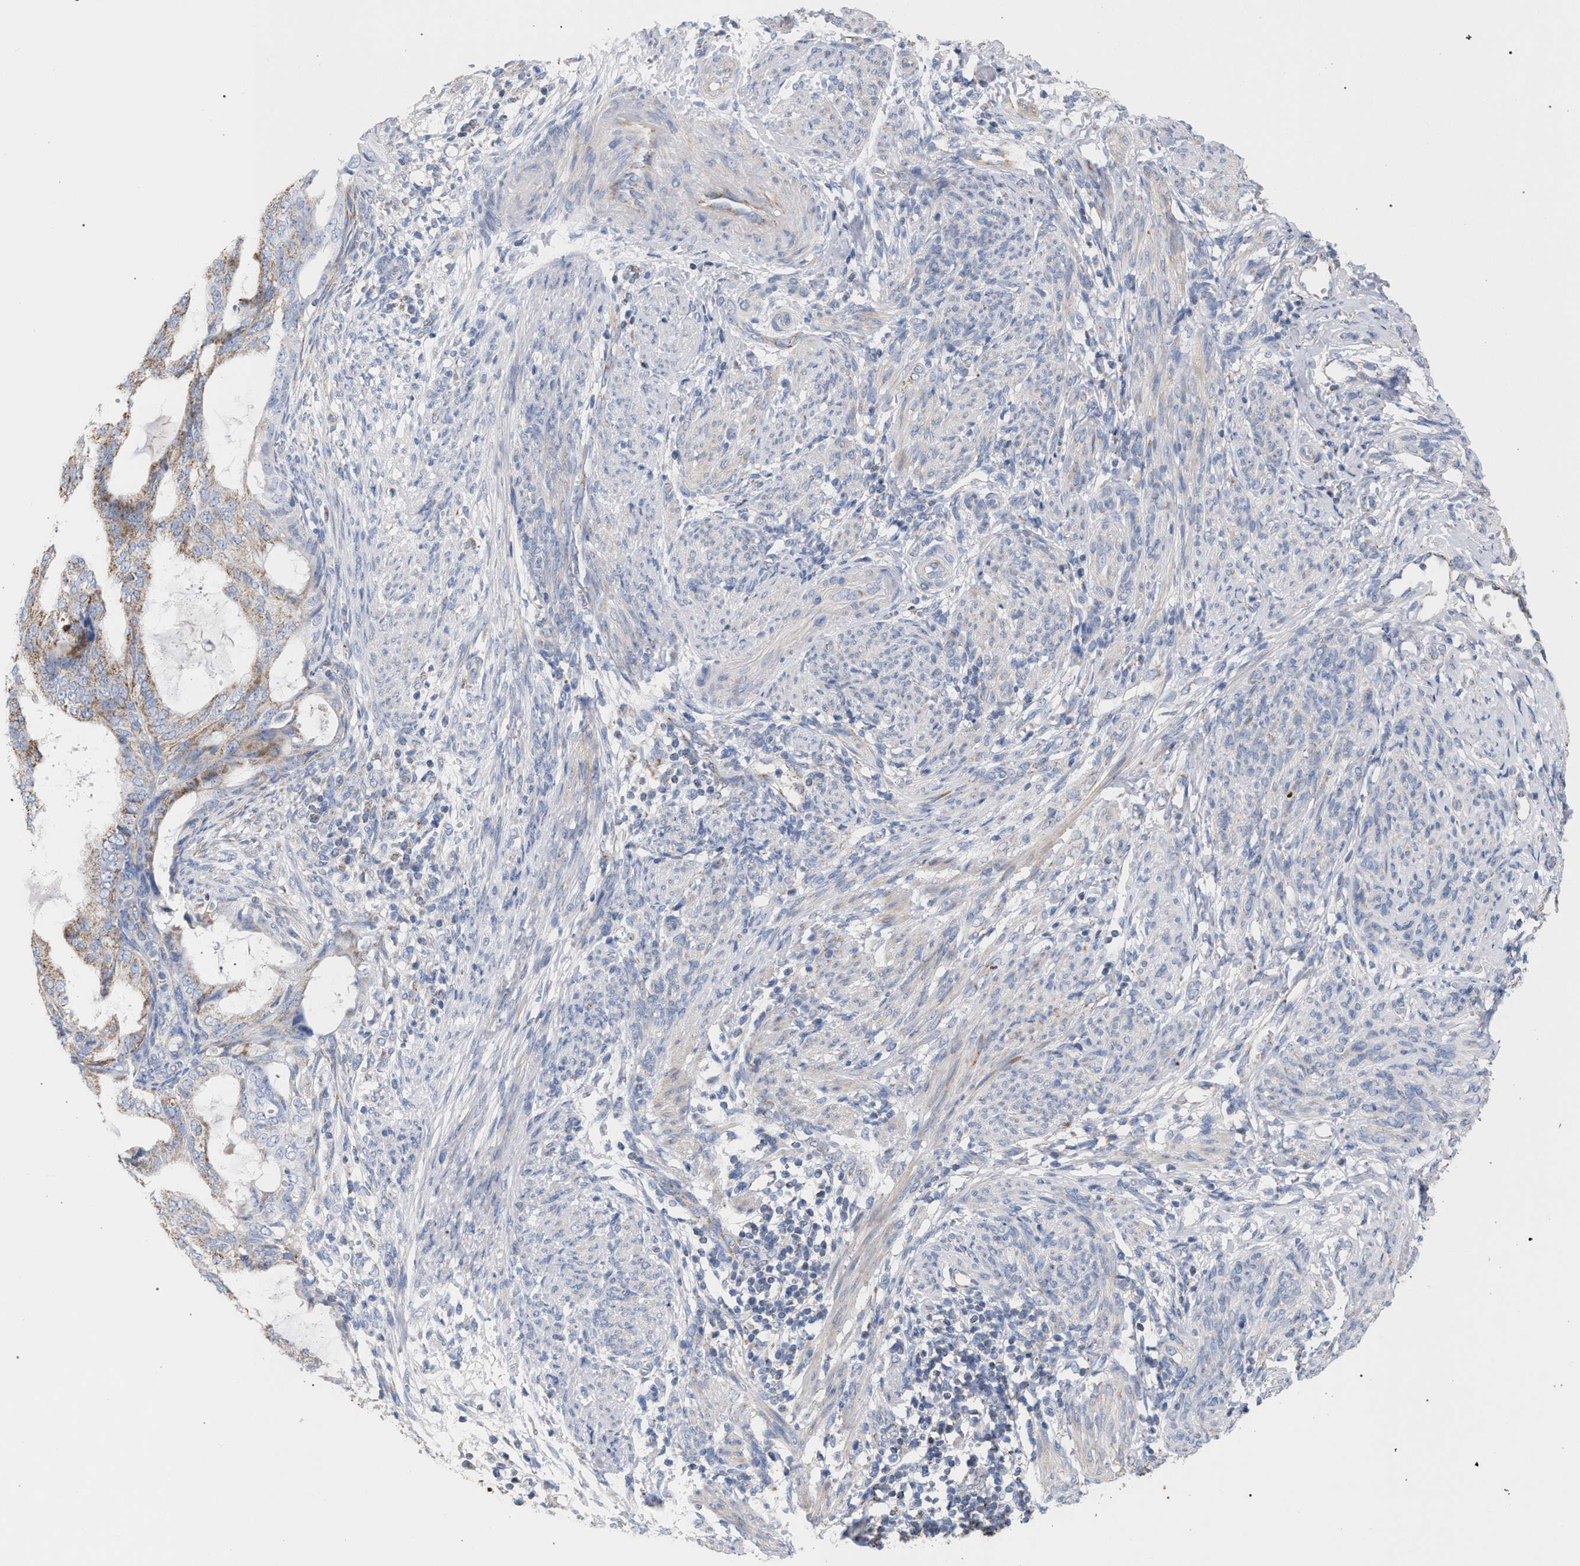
{"staining": {"intensity": "moderate", "quantity": ">75%", "location": "cytoplasmic/membranous"}, "tissue": "endometrial cancer", "cell_type": "Tumor cells", "image_type": "cancer", "snomed": [{"axis": "morphology", "description": "Adenocarcinoma, NOS"}, {"axis": "topography", "description": "Endometrium"}], "caption": "IHC of human adenocarcinoma (endometrial) exhibits medium levels of moderate cytoplasmic/membranous expression in approximately >75% of tumor cells.", "gene": "ECI2", "patient": {"sex": "female", "age": 58}}